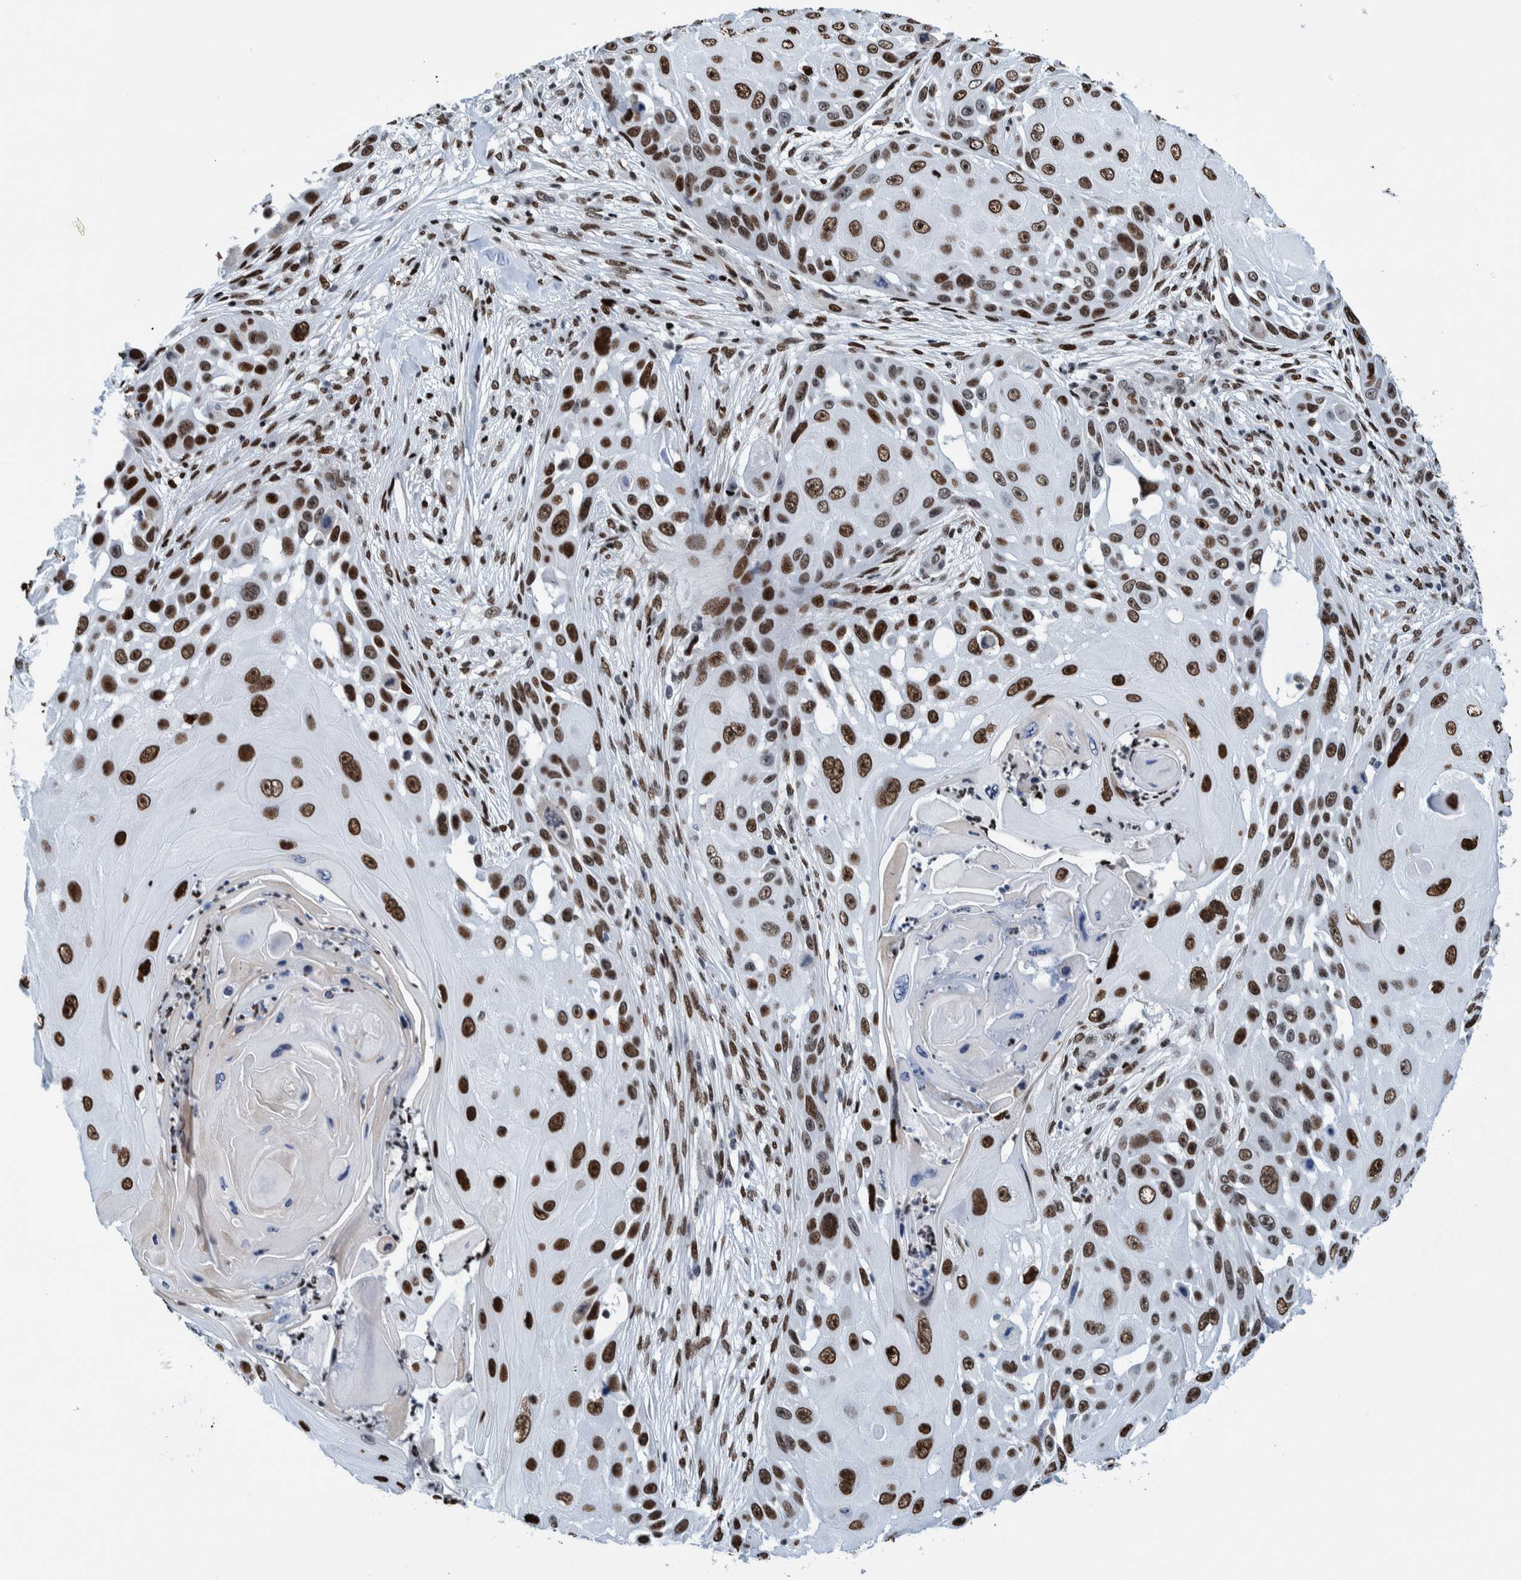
{"staining": {"intensity": "strong", "quantity": ">75%", "location": "nuclear"}, "tissue": "skin cancer", "cell_type": "Tumor cells", "image_type": "cancer", "snomed": [{"axis": "morphology", "description": "Squamous cell carcinoma, NOS"}, {"axis": "topography", "description": "Skin"}], "caption": "A high-resolution micrograph shows IHC staining of squamous cell carcinoma (skin), which shows strong nuclear positivity in approximately >75% of tumor cells.", "gene": "HEATR9", "patient": {"sex": "female", "age": 44}}